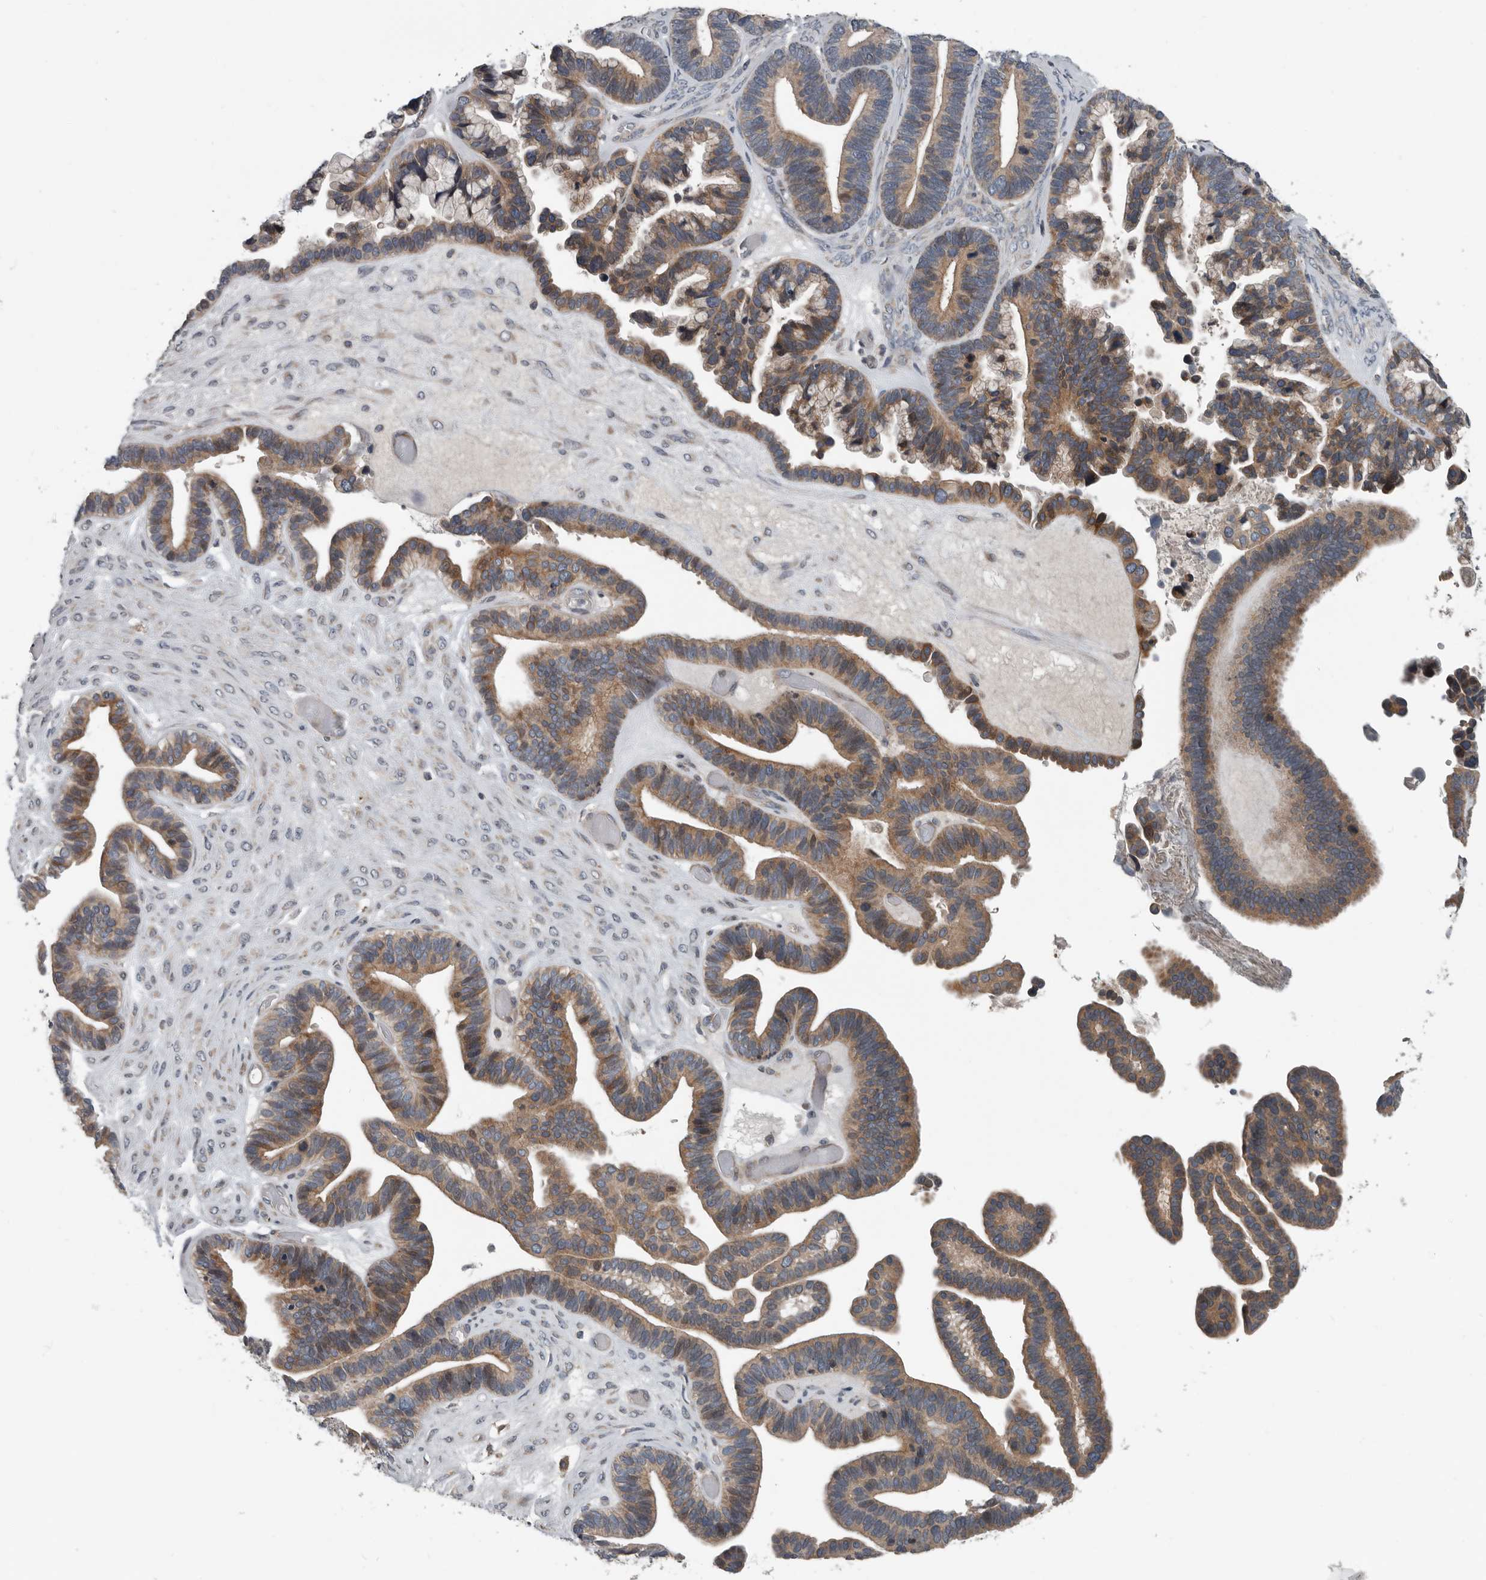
{"staining": {"intensity": "moderate", "quantity": ">75%", "location": "cytoplasmic/membranous"}, "tissue": "ovarian cancer", "cell_type": "Tumor cells", "image_type": "cancer", "snomed": [{"axis": "morphology", "description": "Cystadenocarcinoma, serous, NOS"}, {"axis": "topography", "description": "Ovary"}], "caption": "Serous cystadenocarcinoma (ovarian) stained with immunohistochemistry (IHC) displays moderate cytoplasmic/membranous staining in about >75% of tumor cells.", "gene": "TMEM199", "patient": {"sex": "female", "age": 56}}